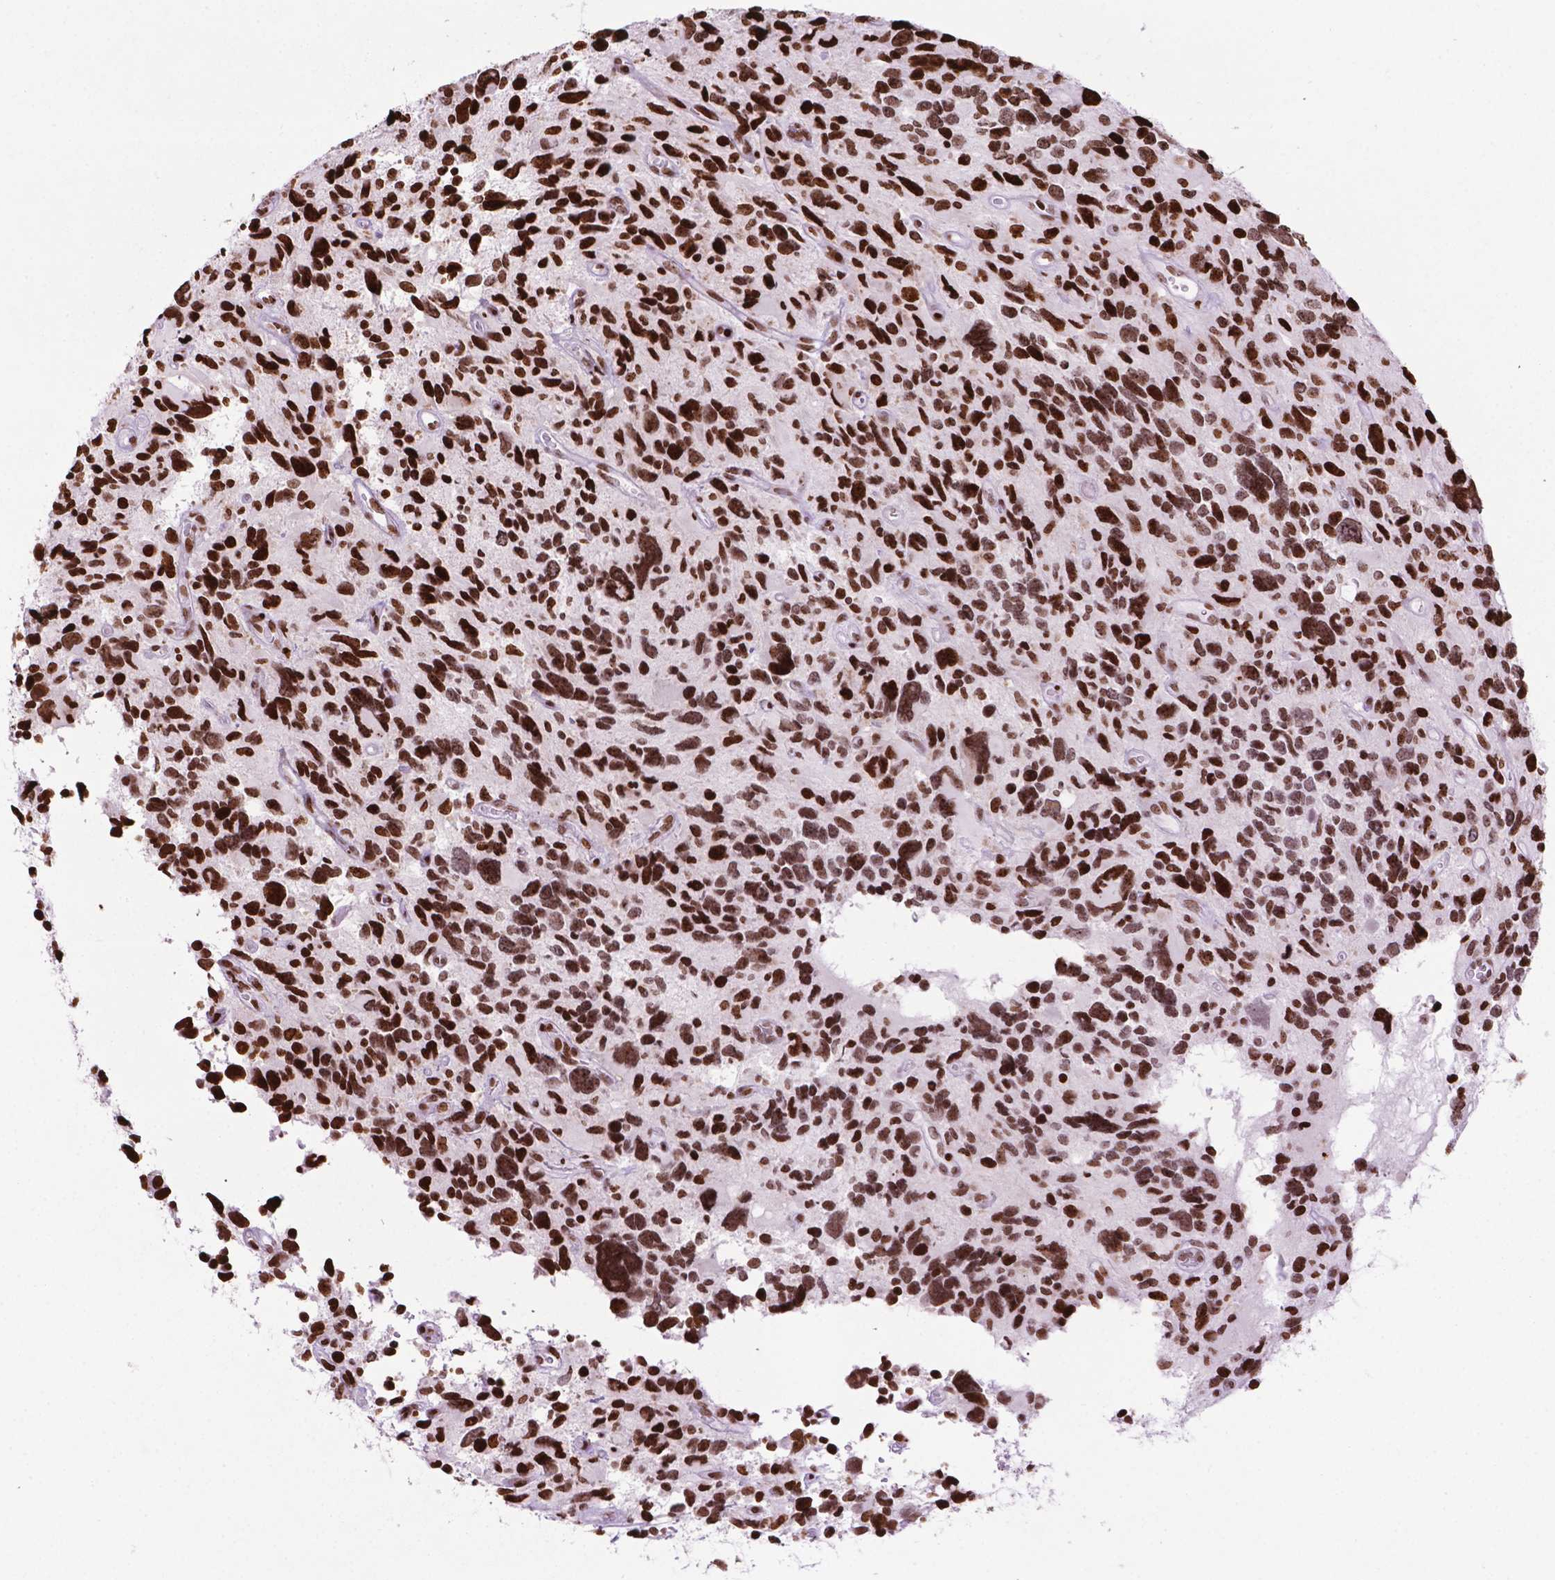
{"staining": {"intensity": "strong", "quantity": ">75%", "location": "nuclear"}, "tissue": "glioma", "cell_type": "Tumor cells", "image_type": "cancer", "snomed": [{"axis": "morphology", "description": "Glioma, malignant, High grade"}, {"axis": "topography", "description": "Brain"}], "caption": "The image exhibits staining of malignant glioma (high-grade), revealing strong nuclear protein positivity (brown color) within tumor cells. (DAB (3,3'-diaminobenzidine) IHC with brightfield microscopy, high magnification).", "gene": "TMEM250", "patient": {"sex": "male", "age": 46}}